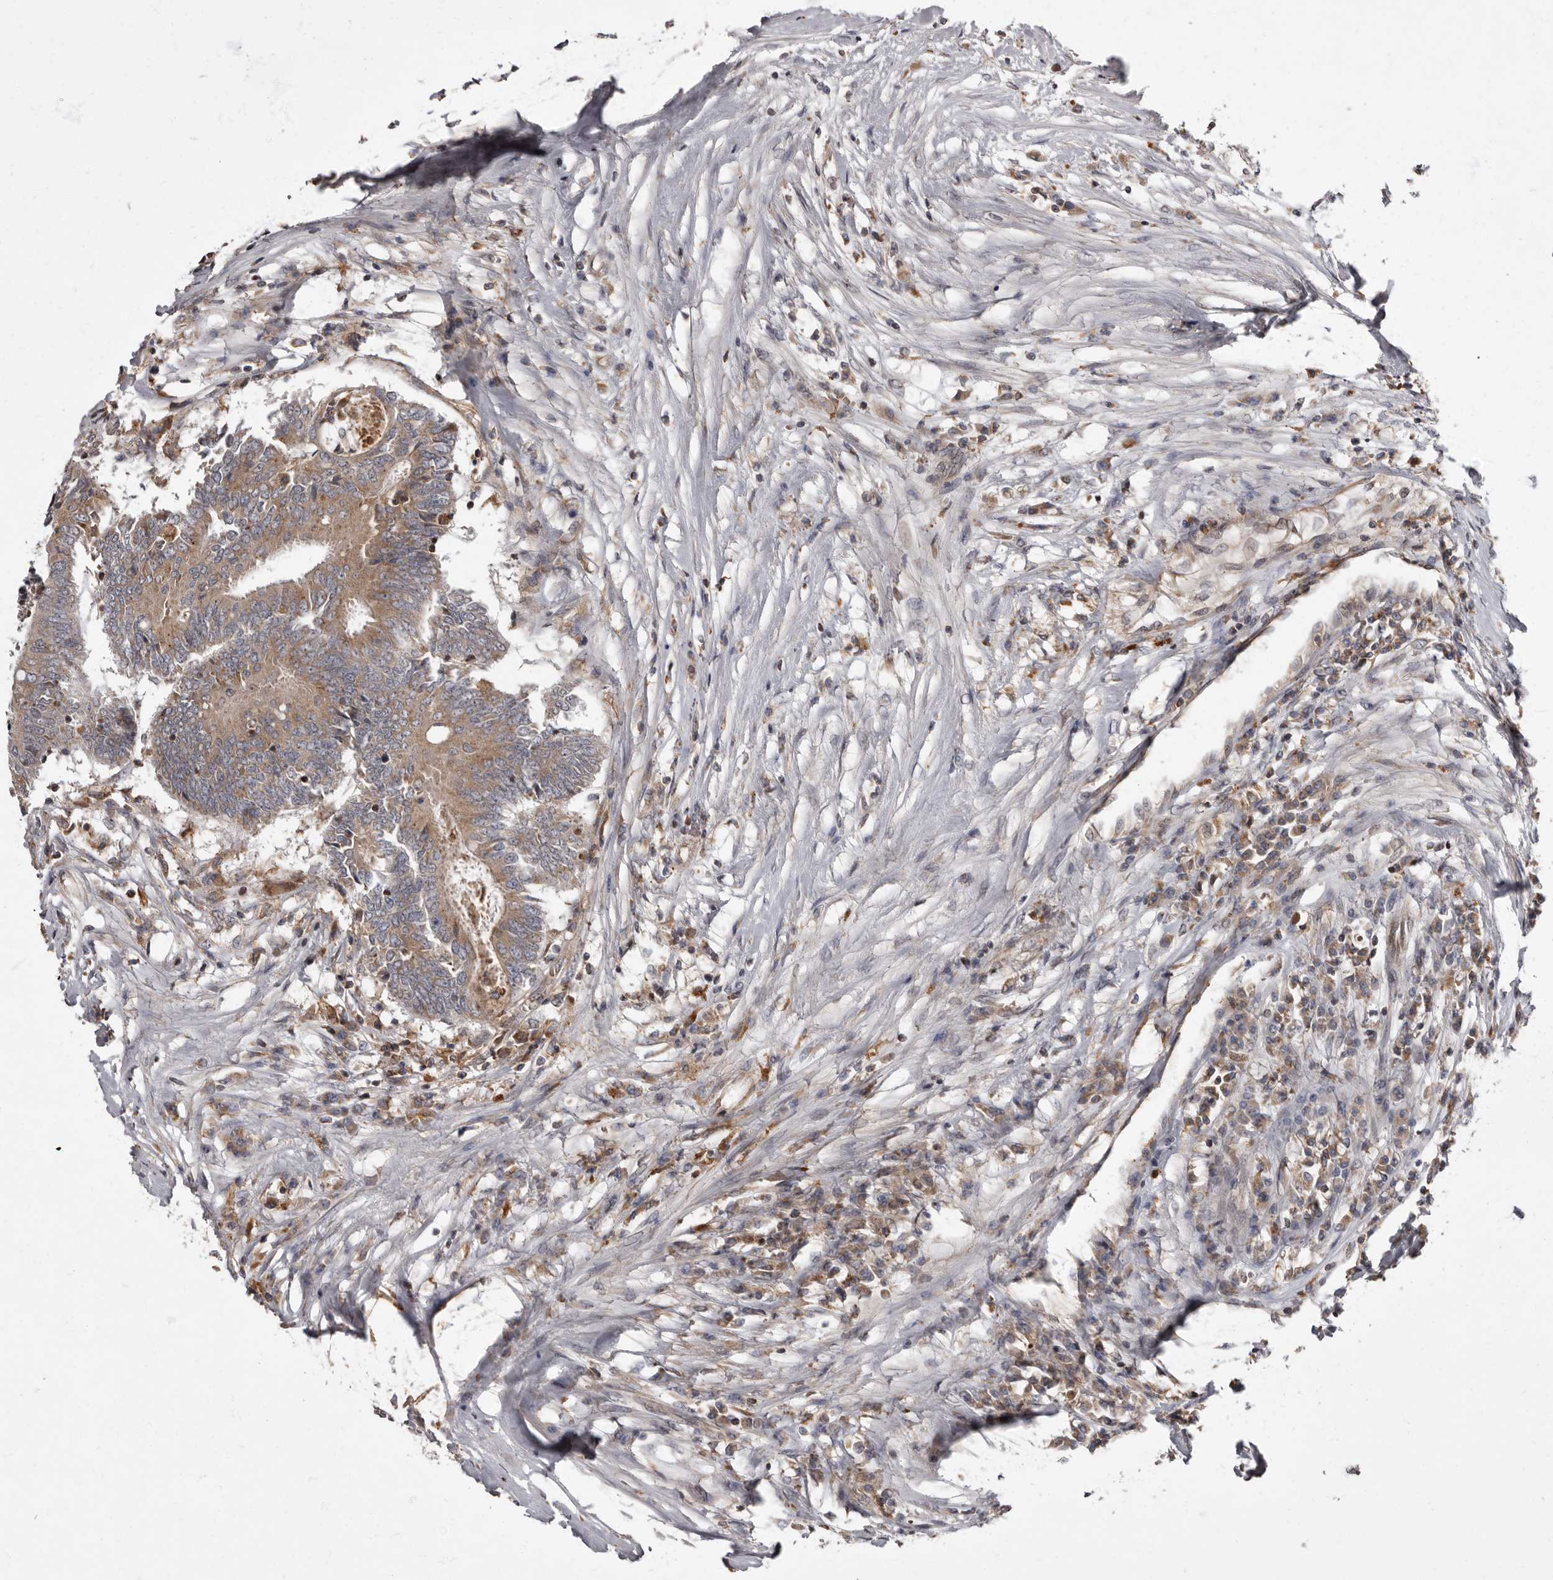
{"staining": {"intensity": "moderate", "quantity": ">75%", "location": "cytoplasmic/membranous"}, "tissue": "colorectal cancer", "cell_type": "Tumor cells", "image_type": "cancer", "snomed": [{"axis": "morphology", "description": "Adenocarcinoma, NOS"}, {"axis": "topography", "description": "Rectum"}], "caption": "Protein staining displays moderate cytoplasmic/membranous positivity in about >75% of tumor cells in adenocarcinoma (colorectal).", "gene": "ADCY2", "patient": {"sex": "male", "age": 63}}